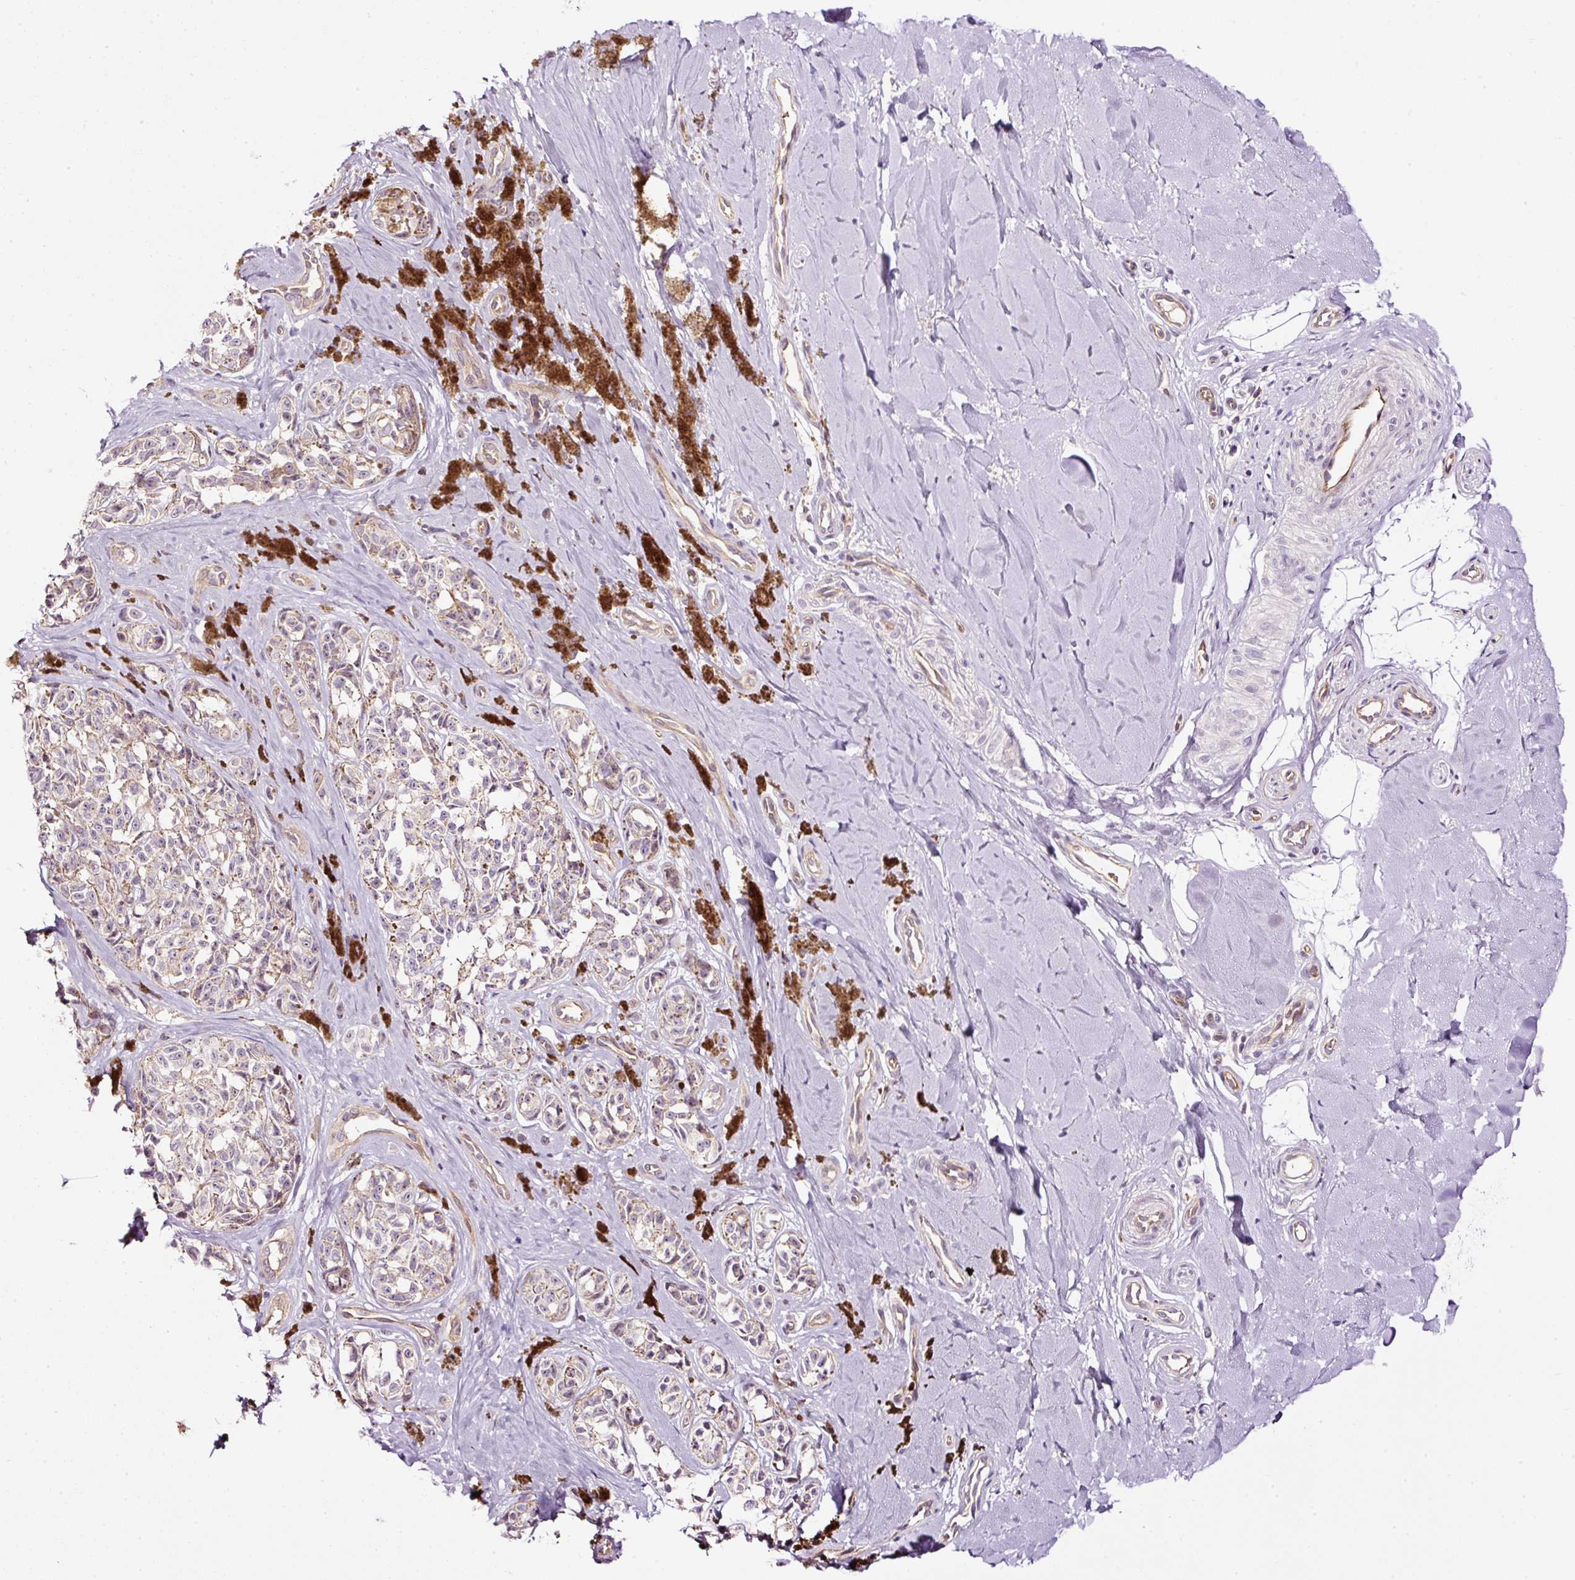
{"staining": {"intensity": "negative", "quantity": "none", "location": "none"}, "tissue": "melanoma", "cell_type": "Tumor cells", "image_type": "cancer", "snomed": [{"axis": "morphology", "description": "Malignant melanoma, NOS"}, {"axis": "topography", "description": "Skin"}], "caption": "This is an IHC photomicrograph of human malignant melanoma. There is no expression in tumor cells.", "gene": "USHBP1", "patient": {"sex": "female", "age": 65}}